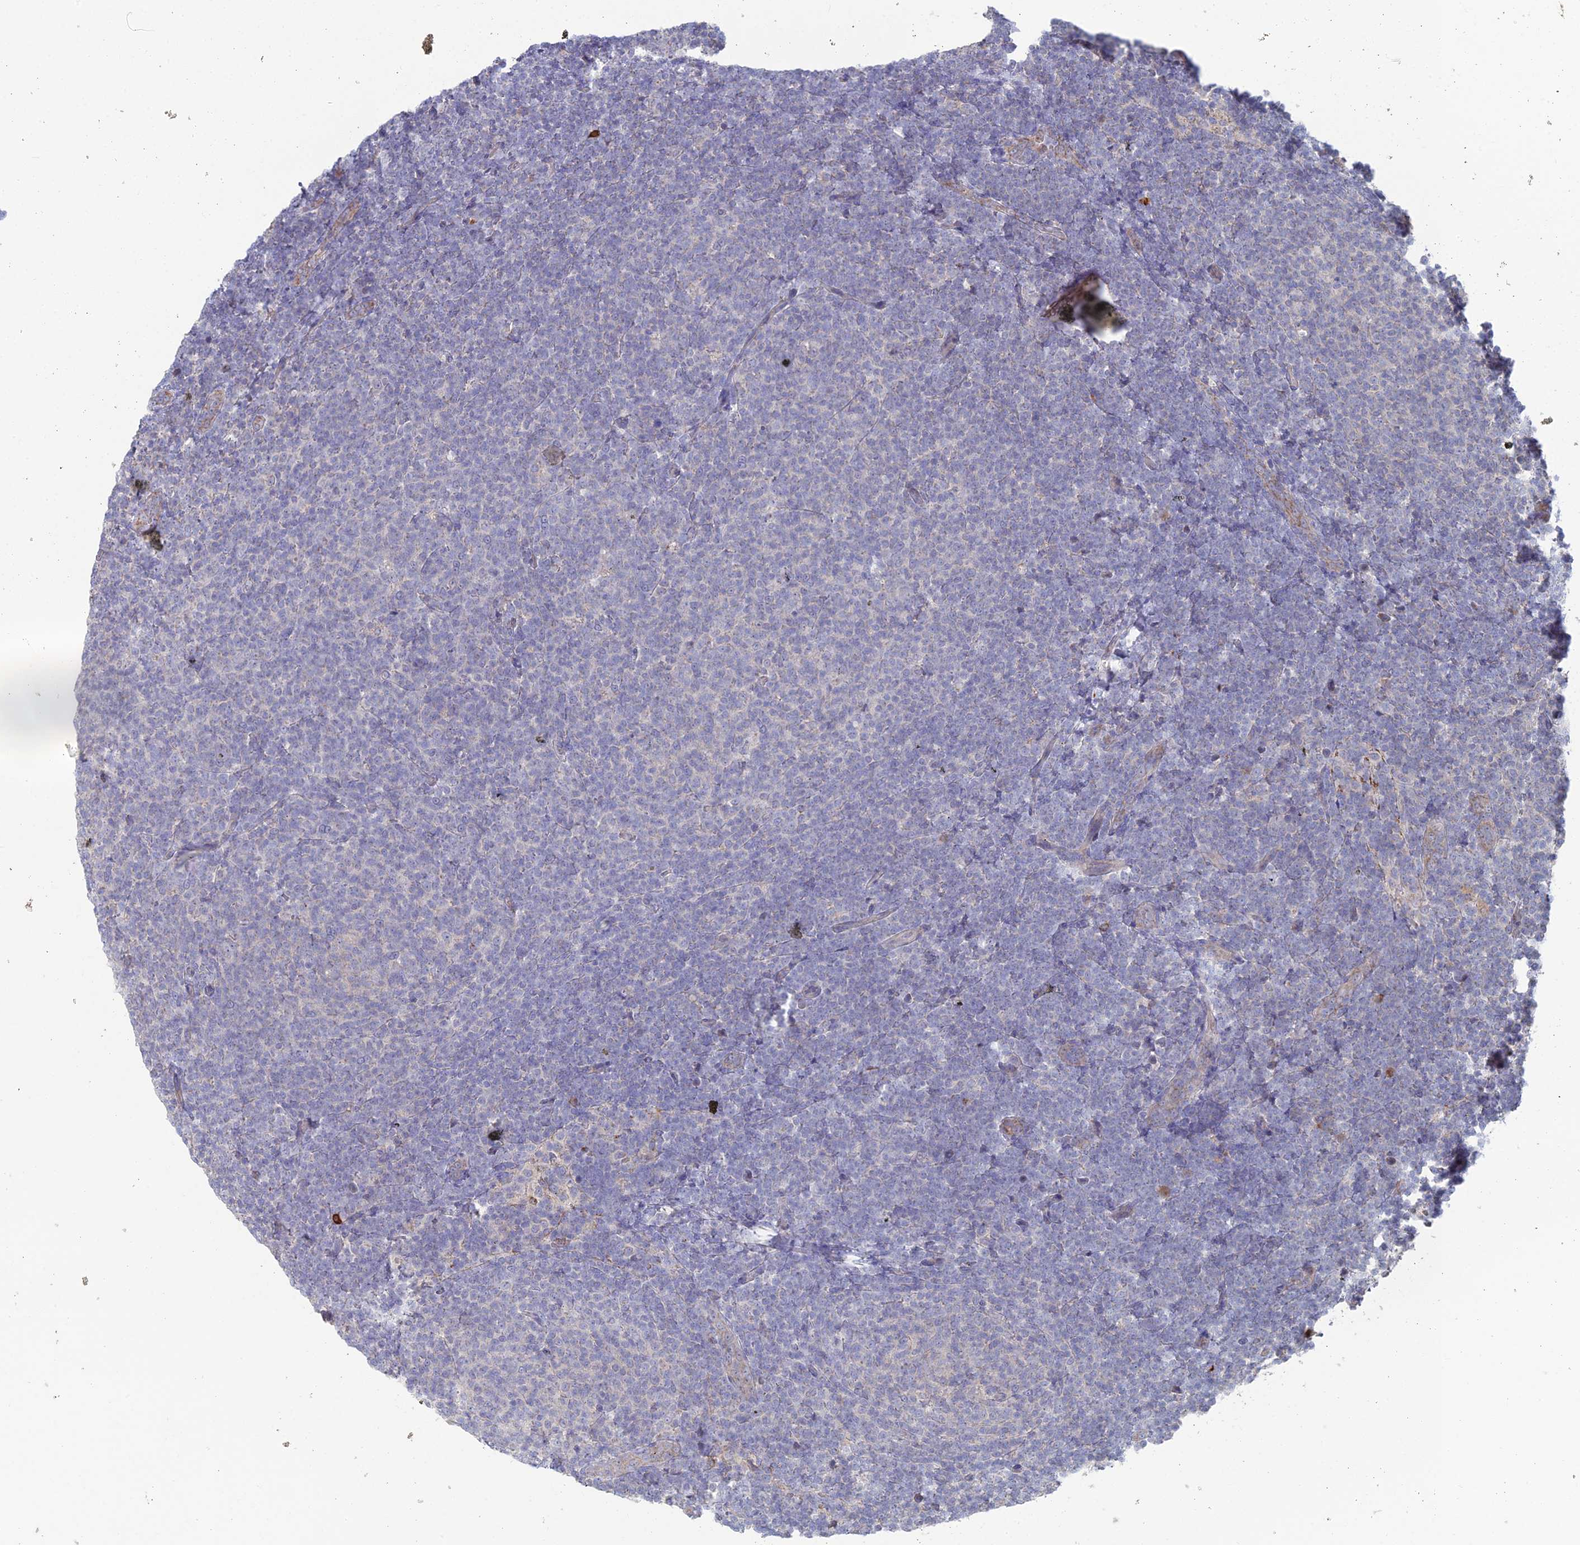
{"staining": {"intensity": "negative", "quantity": "none", "location": "none"}, "tissue": "lymphoma", "cell_type": "Tumor cells", "image_type": "cancer", "snomed": [{"axis": "morphology", "description": "Malignant lymphoma, non-Hodgkin's type, Low grade"}, {"axis": "topography", "description": "Lymph node"}], "caption": "Human low-grade malignant lymphoma, non-Hodgkin's type stained for a protein using immunohistochemistry (IHC) reveals no staining in tumor cells.", "gene": "ARL16", "patient": {"sex": "male", "age": 66}}